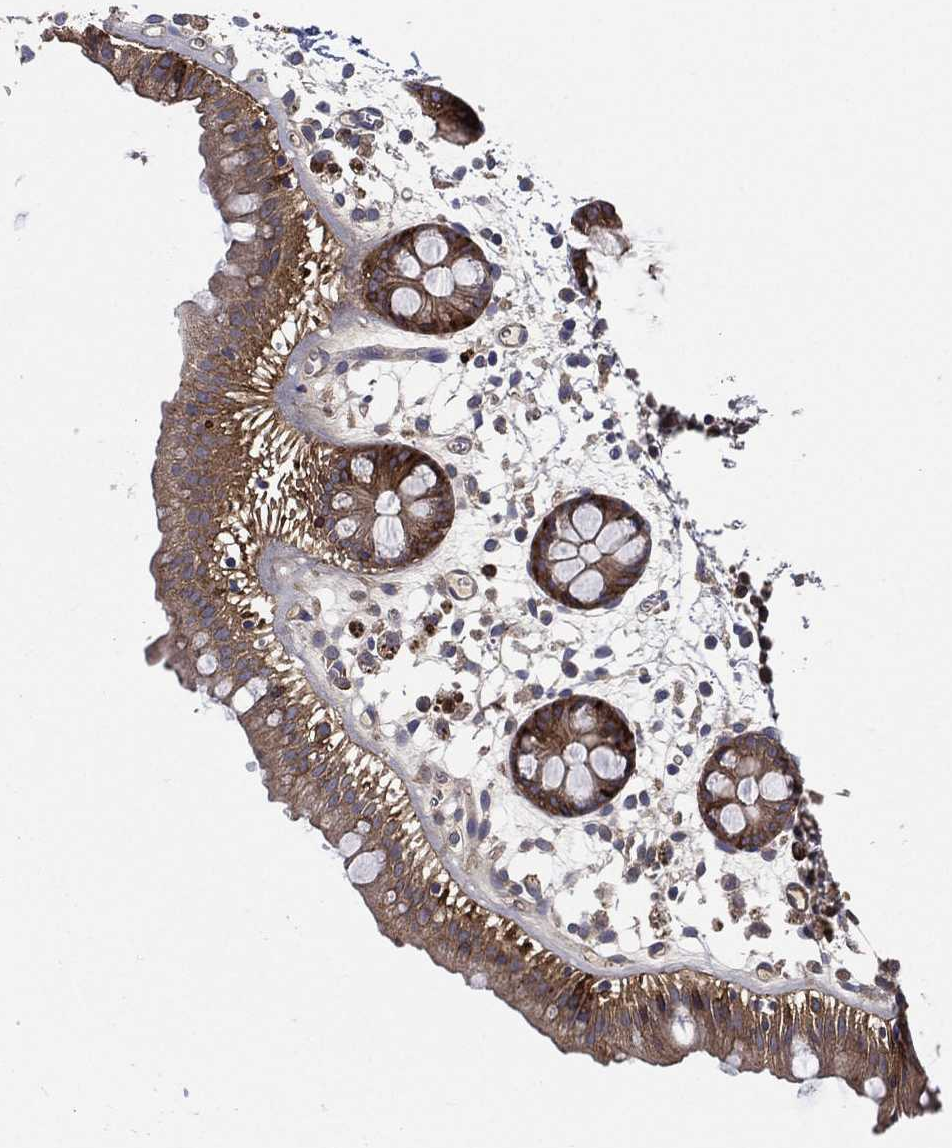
{"staining": {"intensity": "strong", "quantity": ">75%", "location": "cytoplasmic/membranous"}, "tissue": "rectum", "cell_type": "Glandular cells", "image_type": "normal", "snomed": [{"axis": "morphology", "description": "Normal tissue, NOS"}, {"axis": "topography", "description": "Rectum"}], "caption": "Protein expression analysis of benign rectum displays strong cytoplasmic/membranous staining in approximately >75% of glandular cells.", "gene": "SMPD3", "patient": {"sex": "male", "age": 57}}